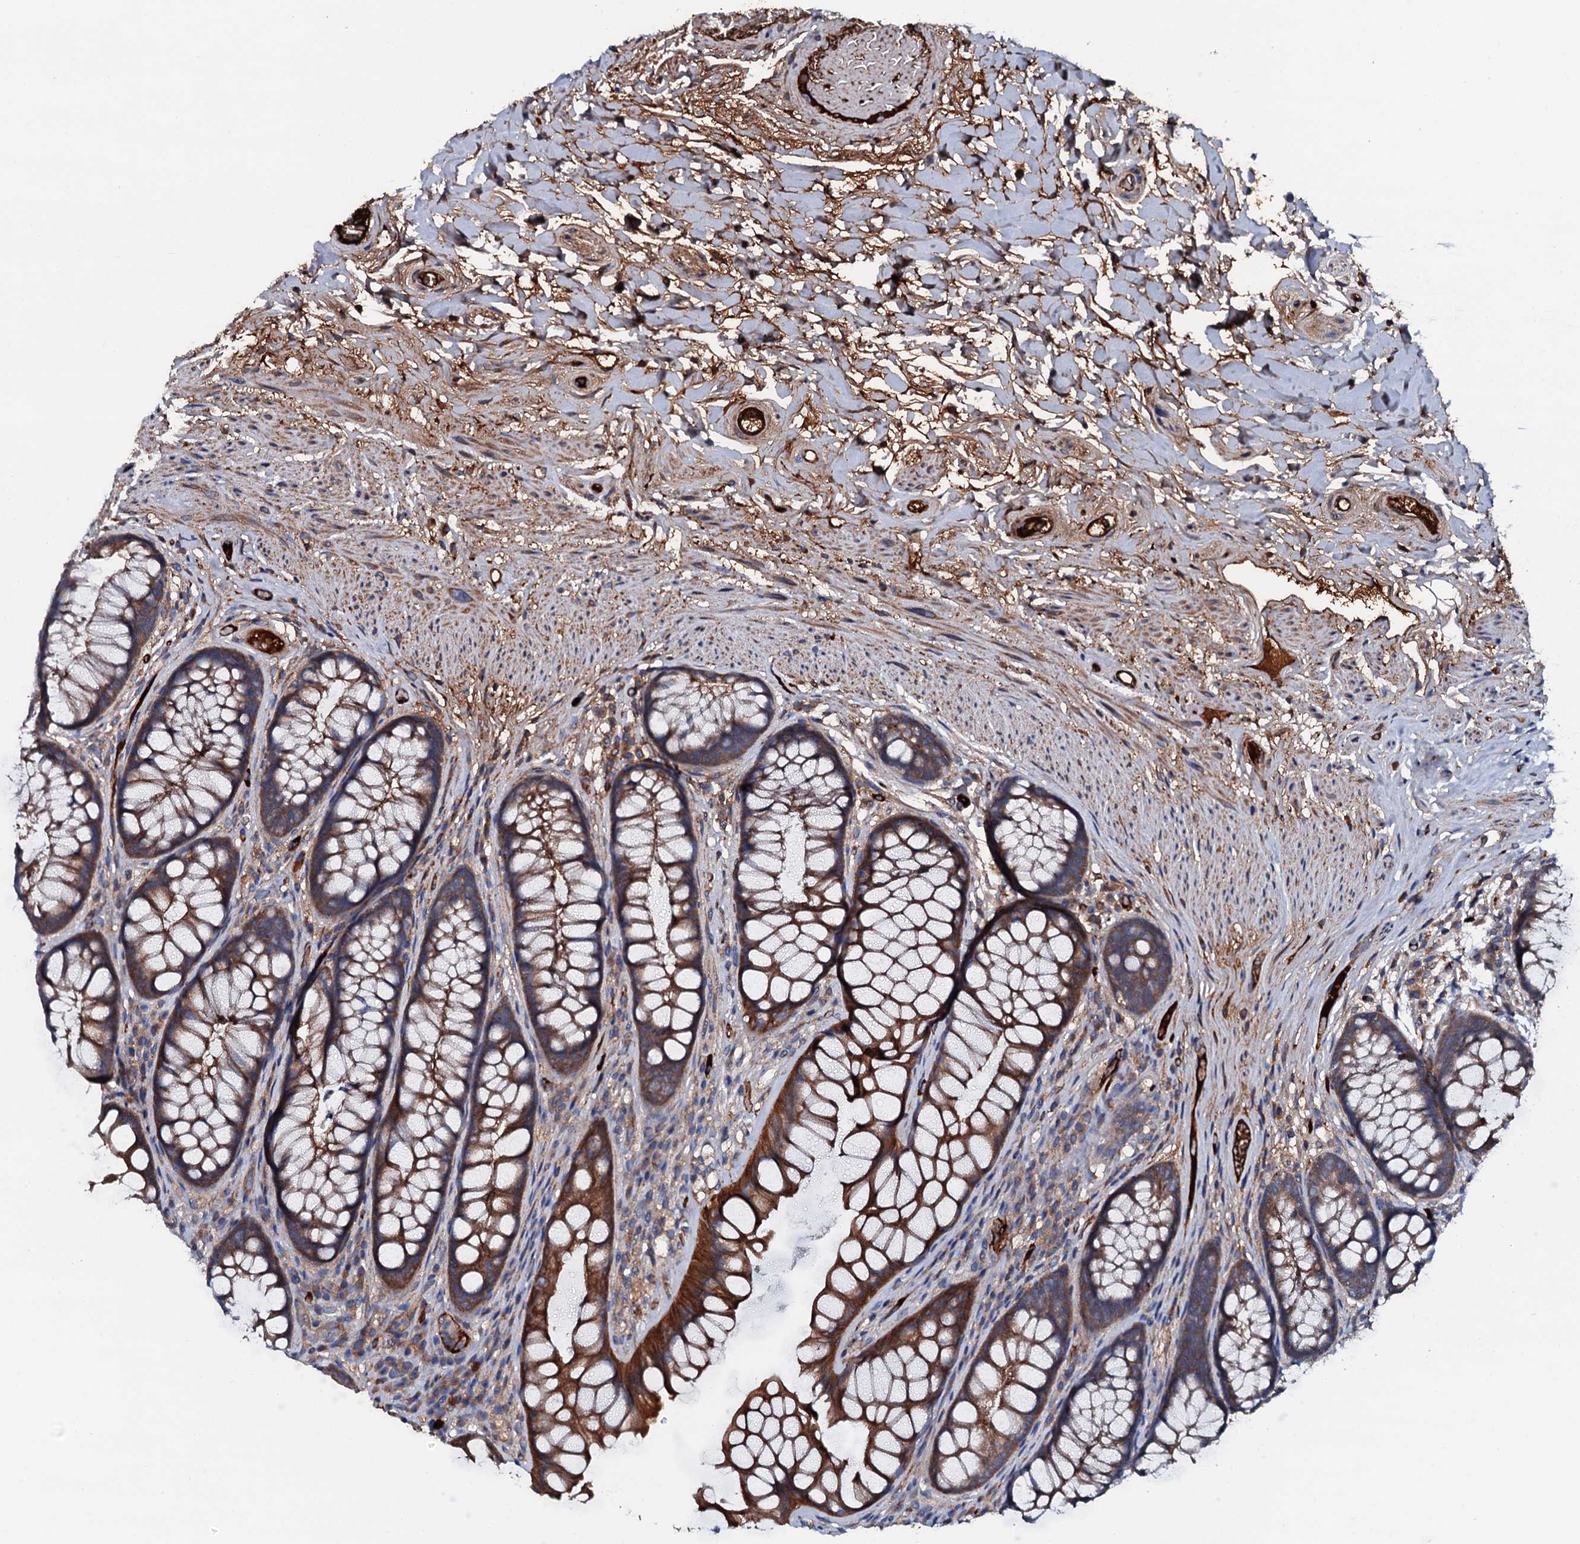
{"staining": {"intensity": "strong", "quantity": ">75%", "location": "cytoplasmic/membranous"}, "tissue": "rectum", "cell_type": "Glandular cells", "image_type": "normal", "snomed": [{"axis": "morphology", "description": "Normal tissue, NOS"}, {"axis": "topography", "description": "Rectum"}], "caption": "Protein staining of benign rectum exhibits strong cytoplasmic/membranous positivity in approximately >75% of glandular cells.", "gene": "NEK1", "patient": {"sex": "male", "age": 74}}